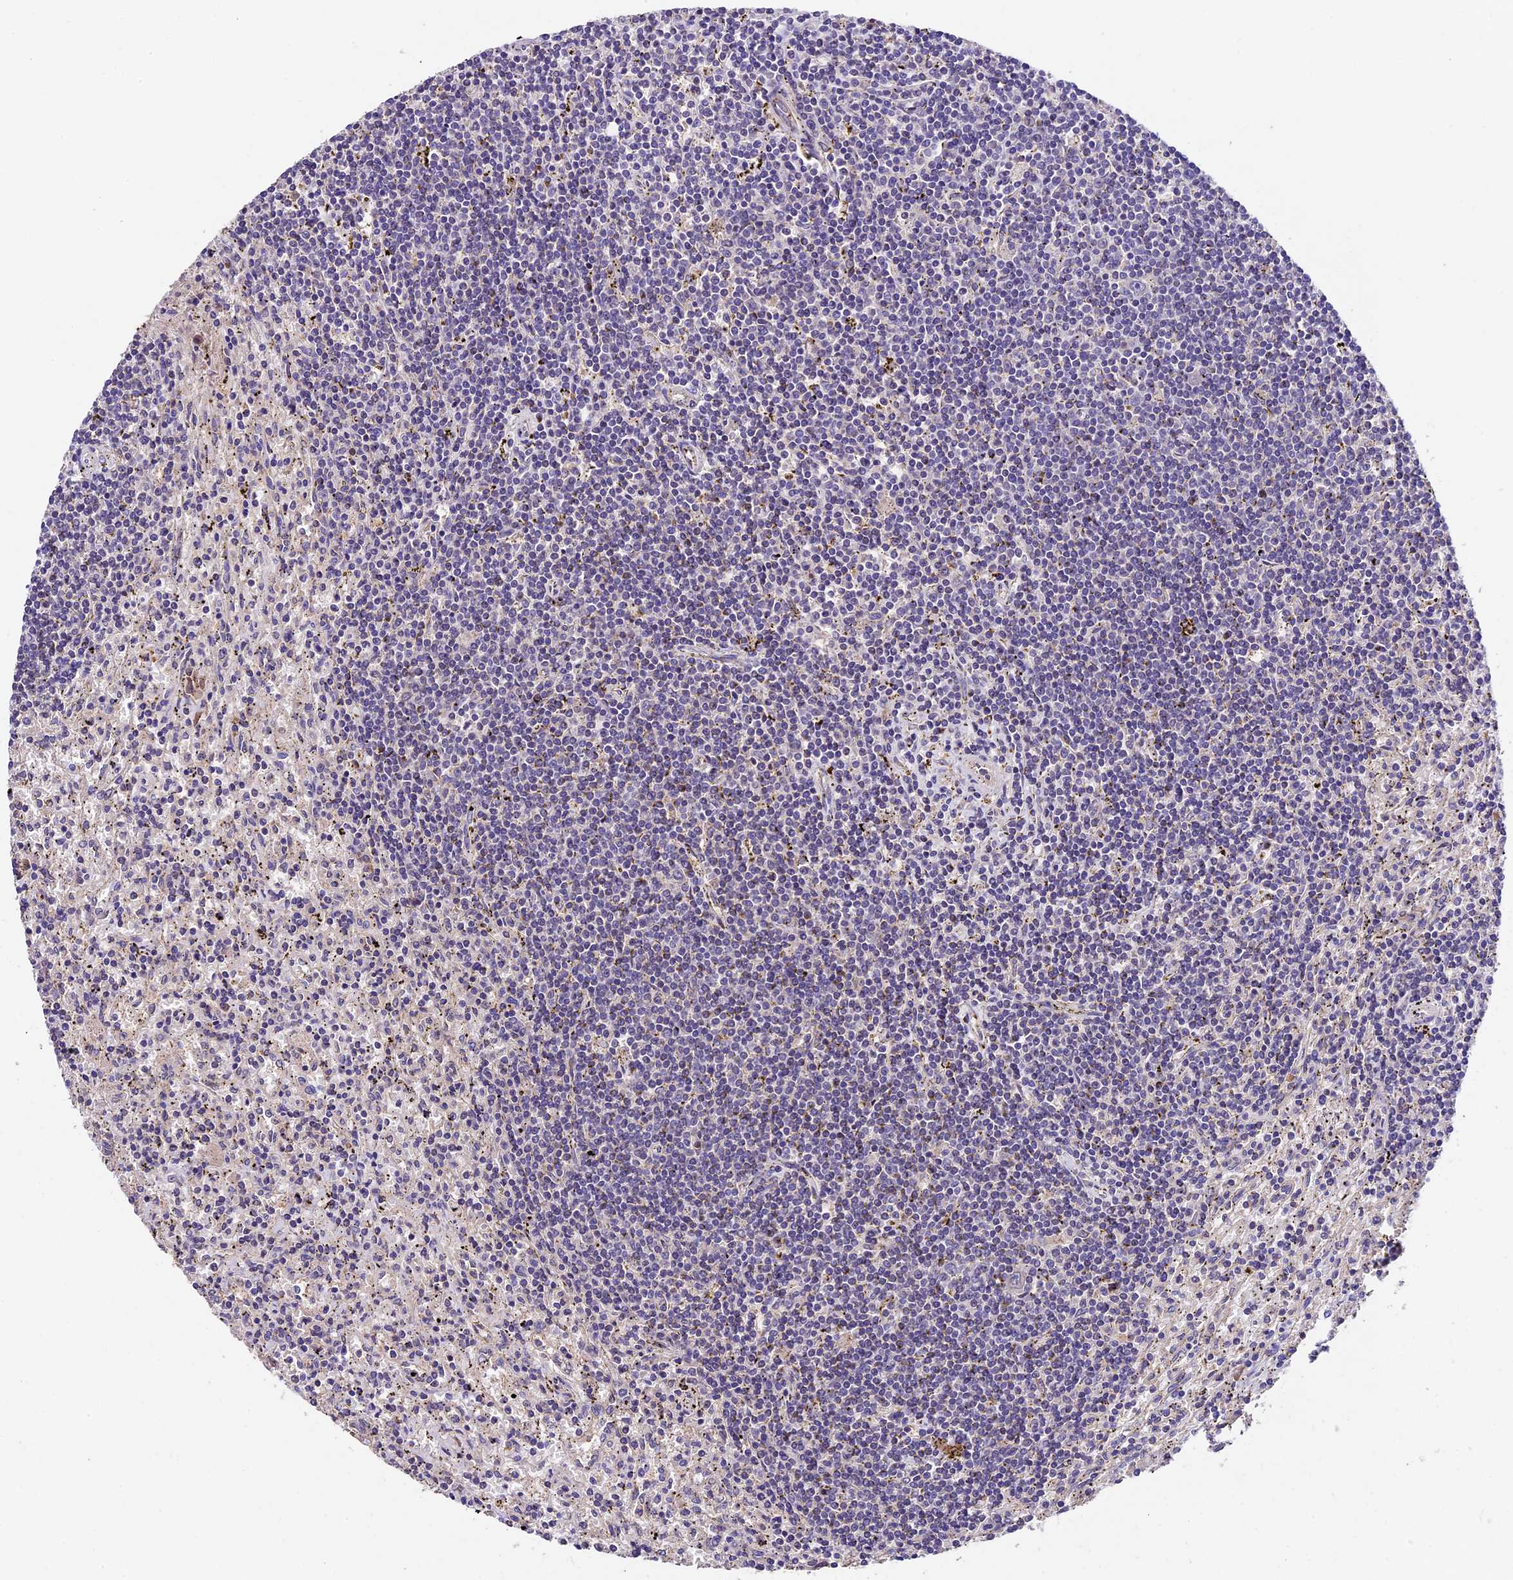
{"staining": {"intensity": "negative", "quantity": "none", "location": "none"}, "tissue": "lymphoma", "cell_type": "Tumor cells", "image_type": "cancer", "snomed": [{"axis": "morphology", "description": "Malignant lymphoma, non-Hodgkin's type, Low grade"}, {"axis": "topography", "description": "Spleen"}], "caption": "This is an immunohistochemistry micrograph of human lymphoma. There is no staining in tumor cells.", "gene": "SBNO2", "patient": {"sex": "male", "age": 76}}